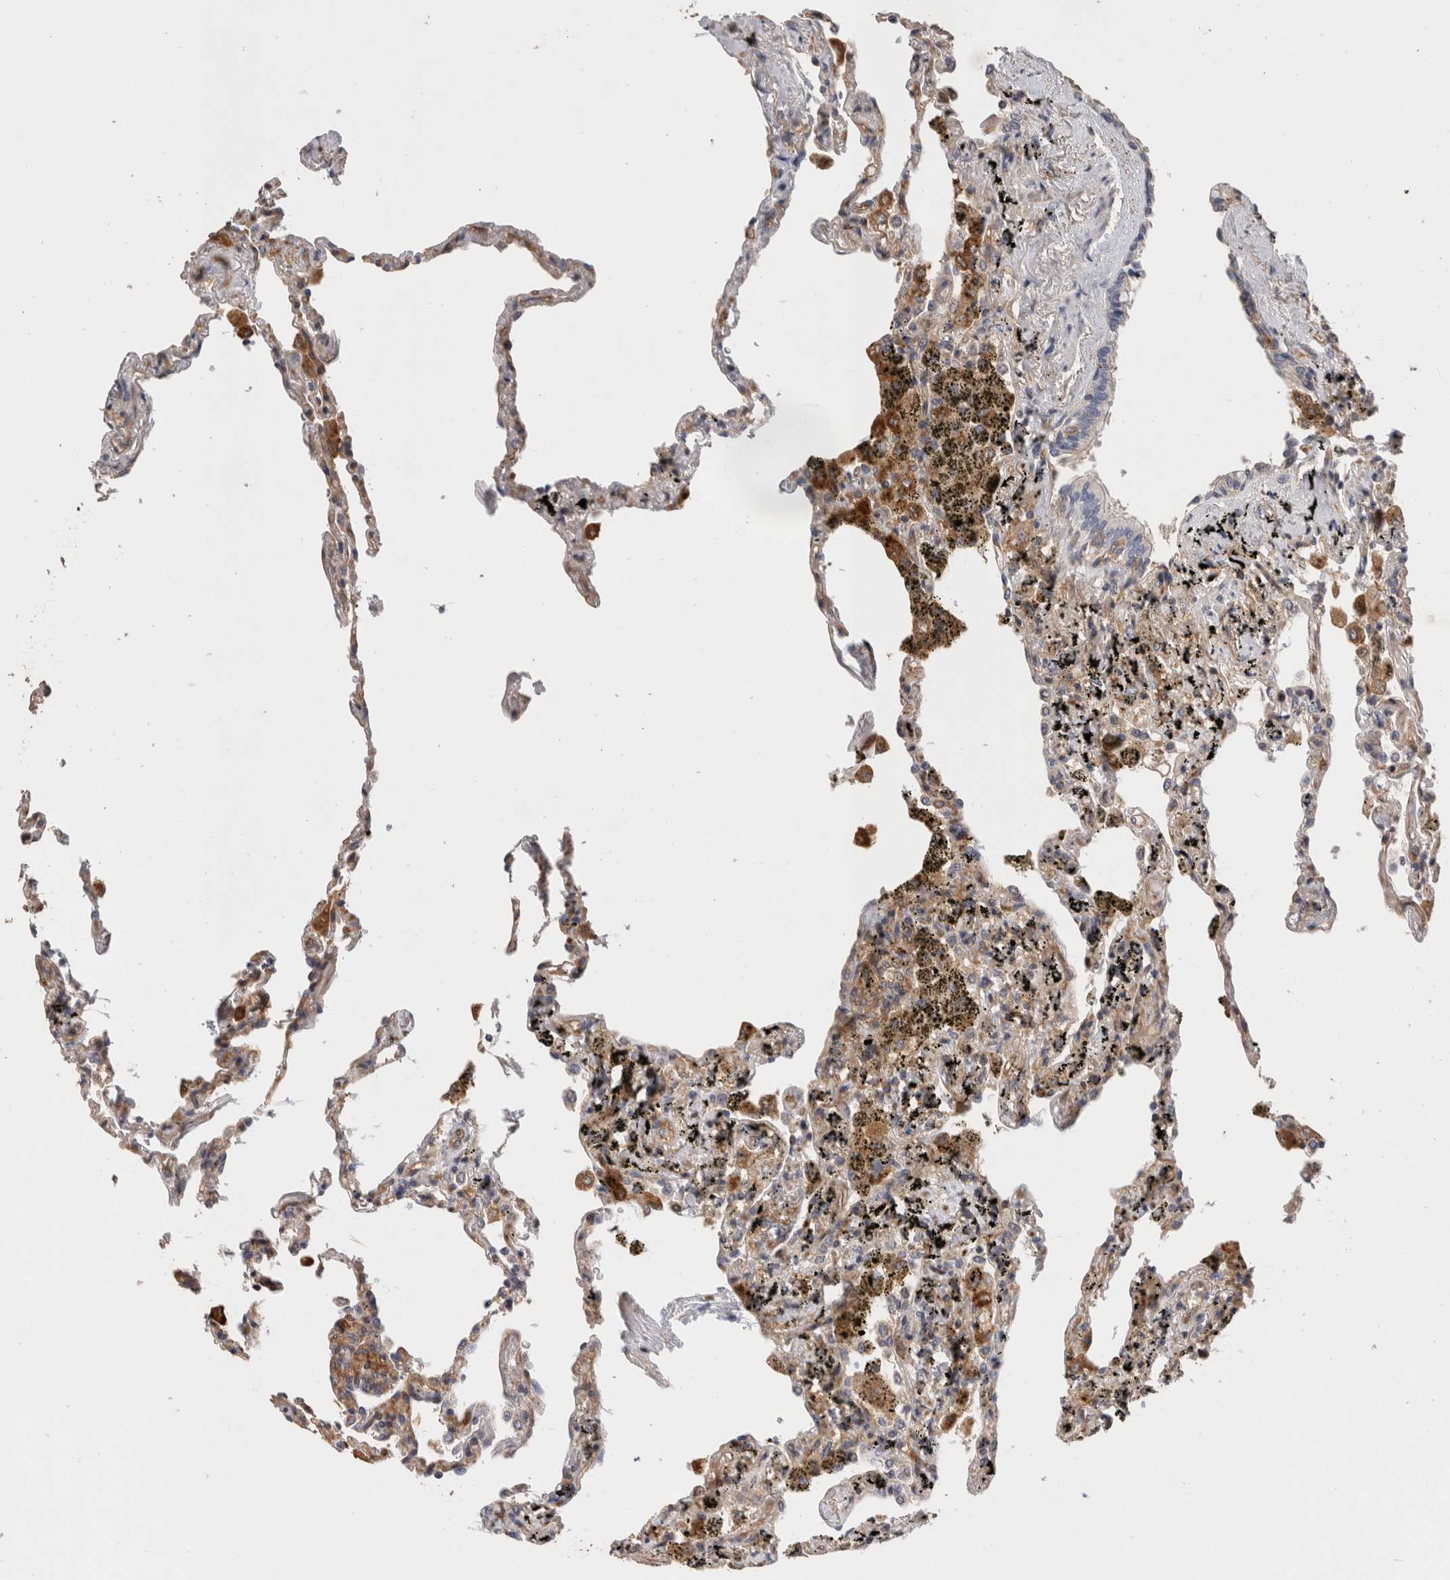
{"staining": {"intensity": "moderate", "quantity": "25%-75%", "location": "cytoplasmic/membranous"}, "tissue": "lung", "cell_type": "Alveolar cells", "image_type": "normal", "snomed": [{"axis": "morphology", "description": "Normal tissue, NOS"}, {"axis": "topography", "description": "Lung"}], "caption": "Protein expression analysis of unremarkable human lung reveals moderate cytoplasmic/membranous positivity in about 25%-75% of alveolar cells. The protein of interest is stained brown, and the nuclei are stained in blue (DAB (3,3'-diaminobenzidine) IHC with brightfield microscopy, high magnification).", "gene": "BNIP2", "patient": {"sex": "male", "age": 59}}